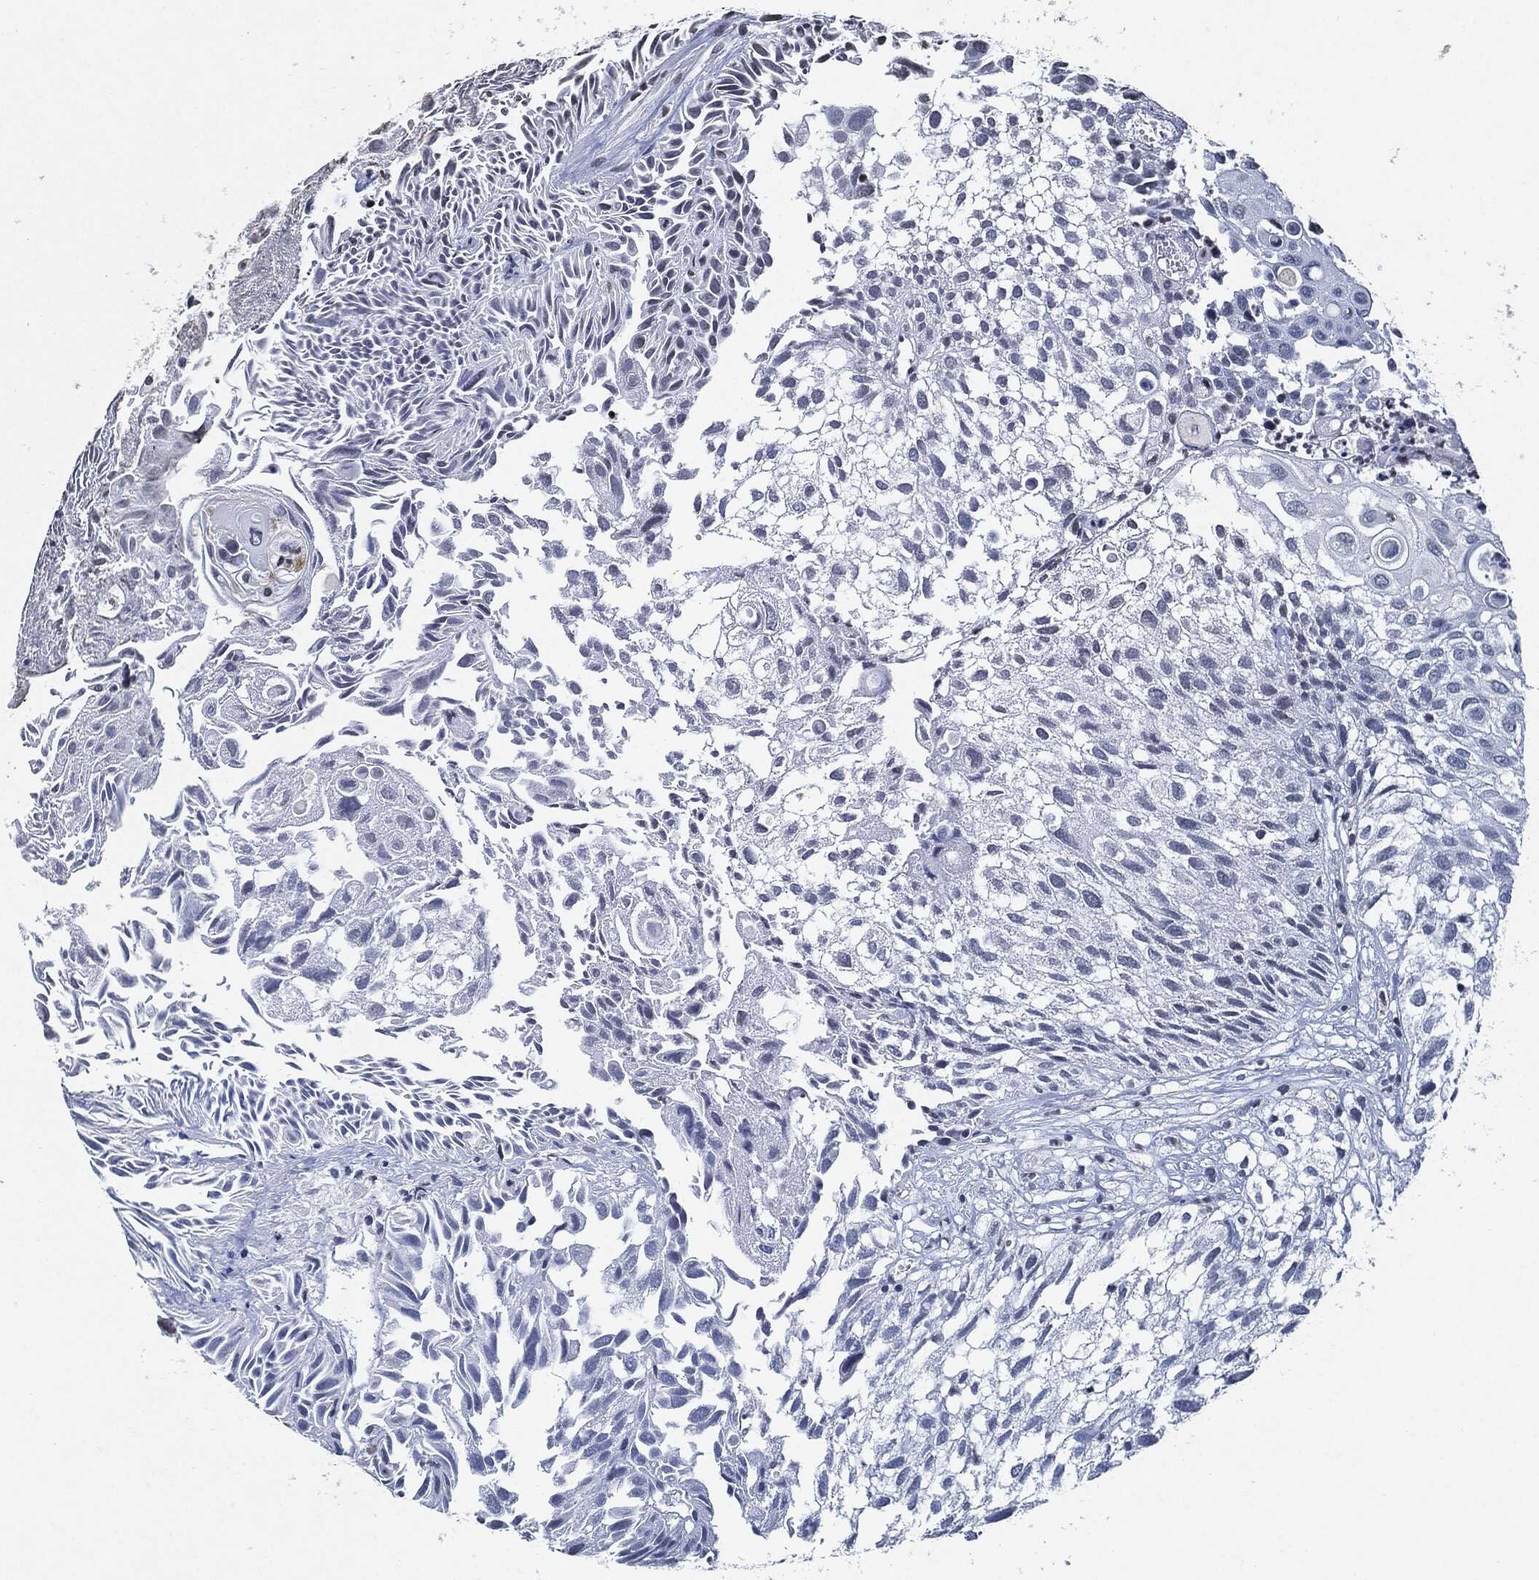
{"staining": {"intensity": "negative", "quantity": "none", "location": "none"}, "tissue": "urothelial cancer", "cell_type": "Tumor cells", "image_type": "cancer", "snomed": [{"axis": "morphology", "description": "Urothelial carcinoma, High grade"}, {"axis": "topography", "description": "Urinary bladder"}], "caption": "An image of urothelial cancer stained for a protein demonstrates no brown staining in tumor cells.", "gene": "JUN", "patient": {"sex": "female", "age": 79}}